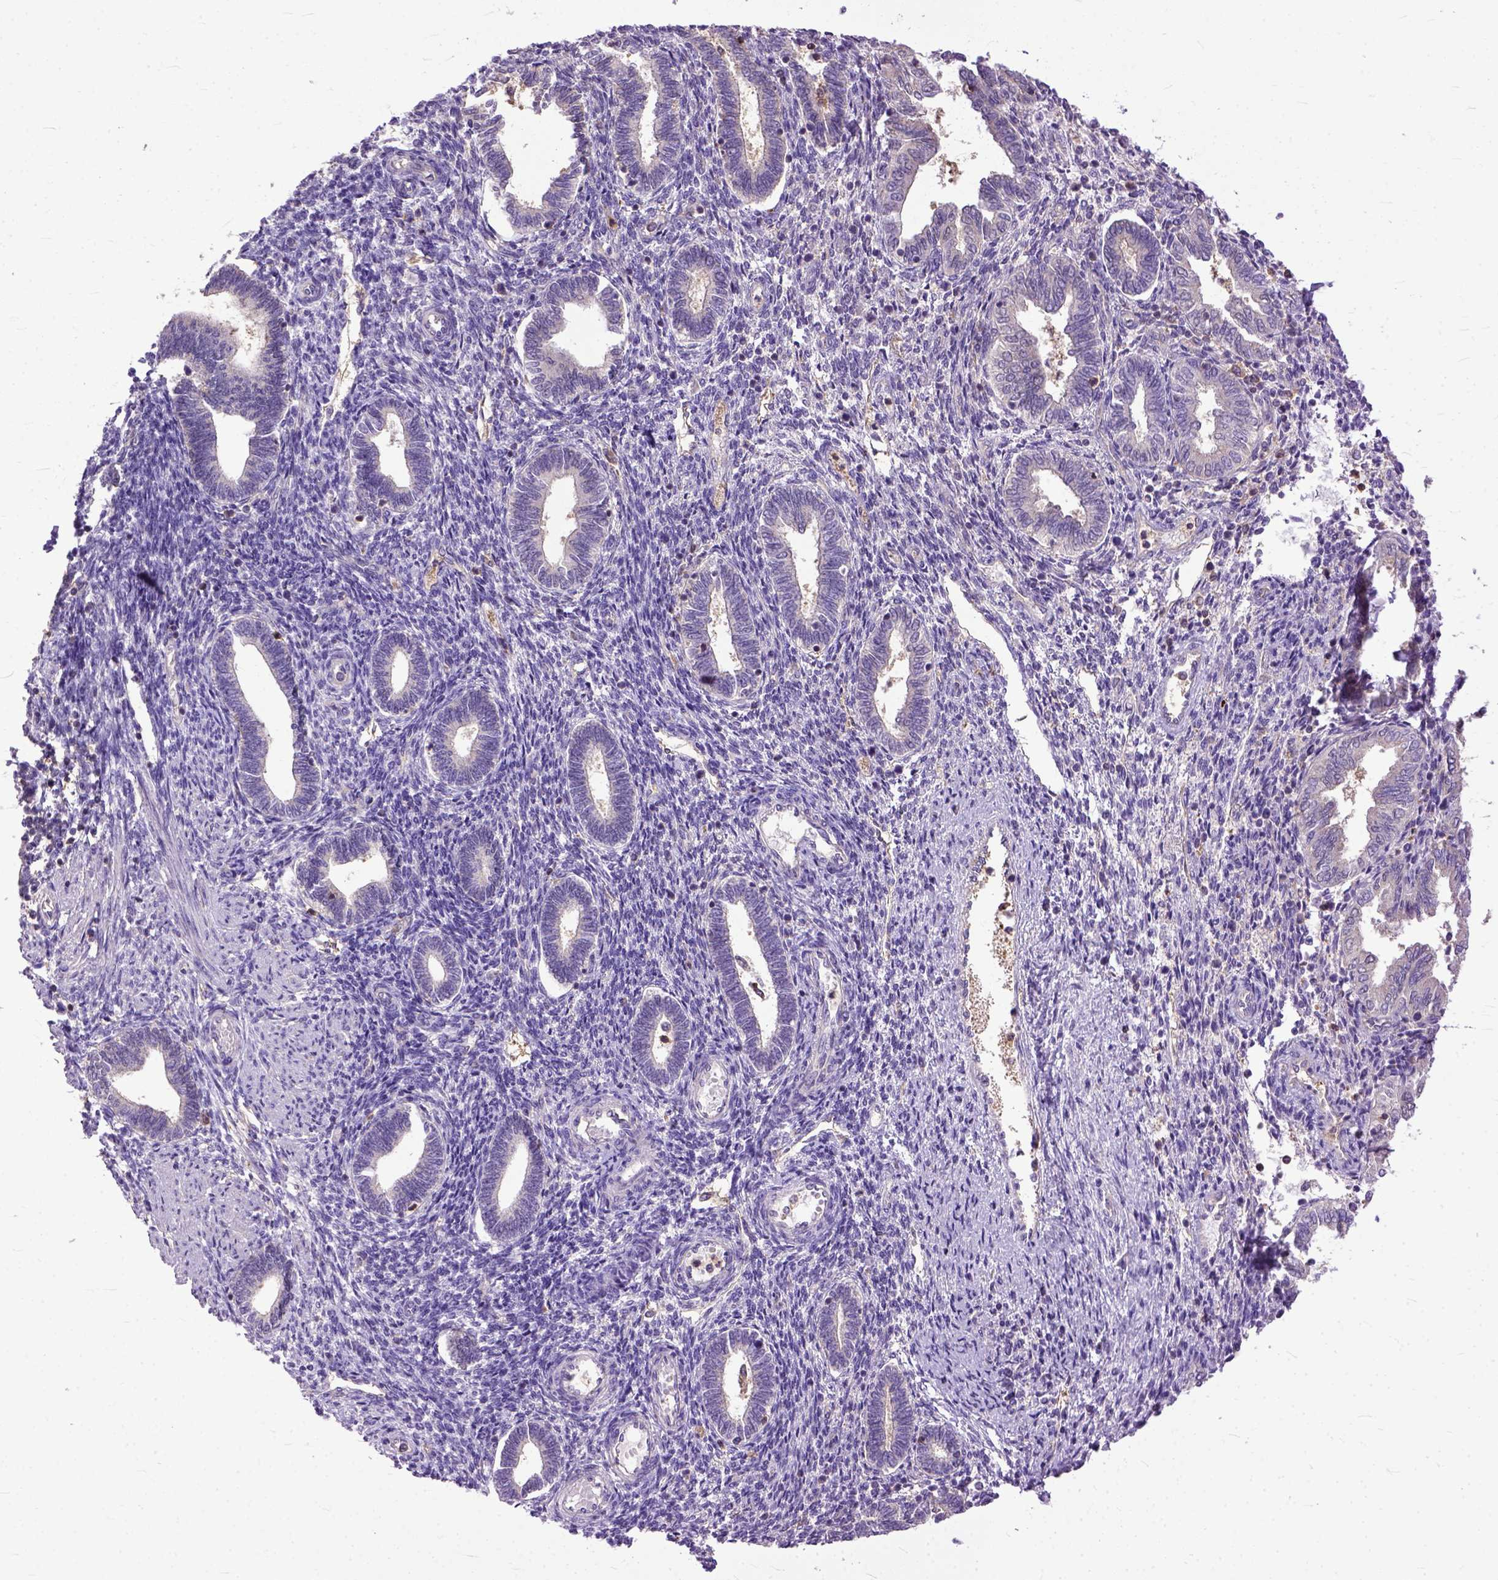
{"staining": {"intensity": "weak", "quantity": "<25%", "location": "cytoplasmic/membranous,nuclear"}, "tissue": "endometrium", "cell_type": "Cells in endometrial stroma", "image_type": "normal", "snomed": [{"axis": "morphology", "description": "Normal tissue, NOS"}, {"axis": "topography", "description": "Endometrium"}], "caption": "Immunohistochemistry (IHC) photomicrograph of benign endometrium: endometrium stained with DAB (3,3'-diaminobenzidine) displays no significant protein staining in cells in endometrial stroma.", "gene": "NAMPT", "patient": {"sex": "female", "age": 42}}